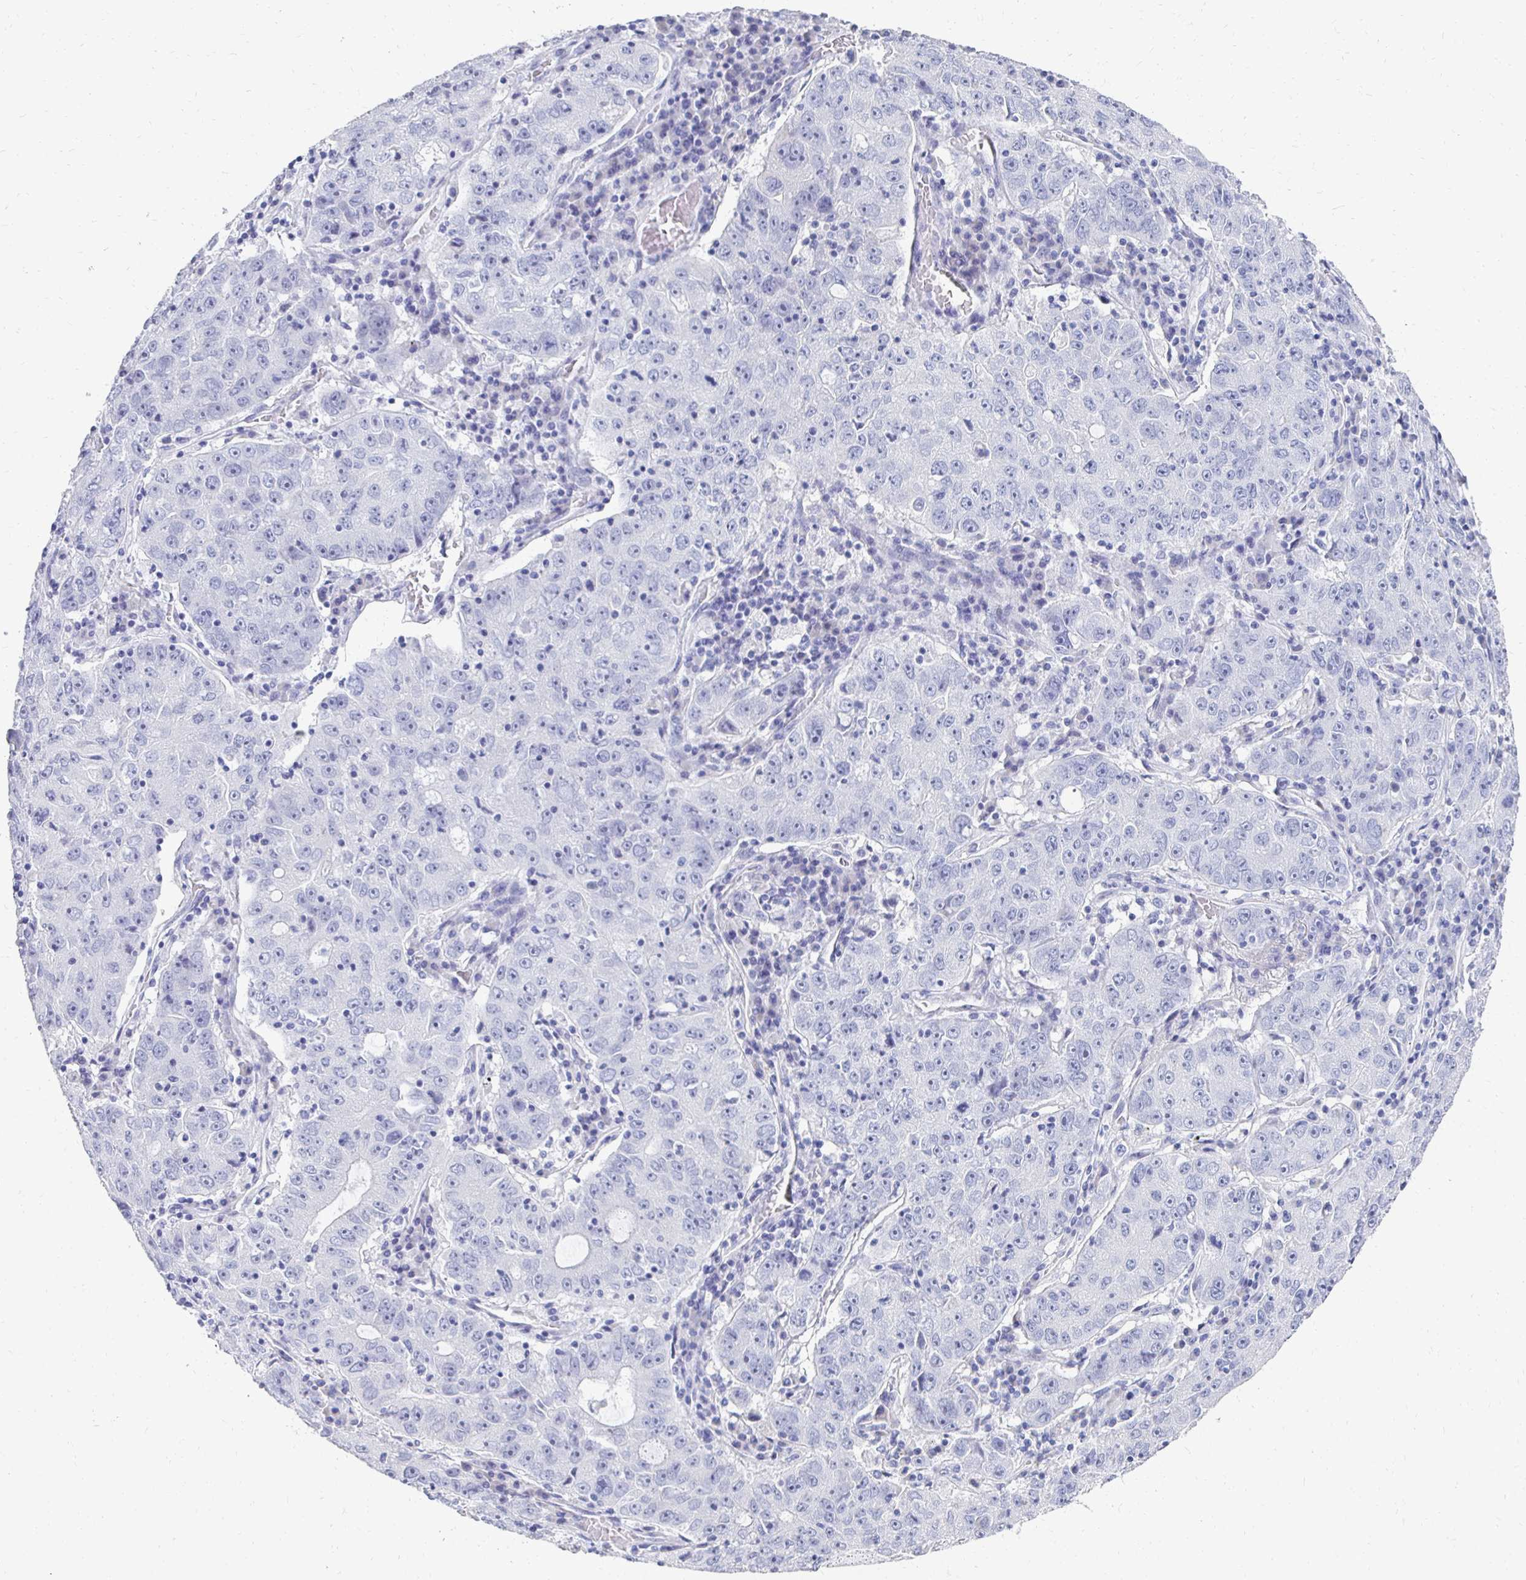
{"staining": {"intensity": "negative", "quantity": "none", "location": "none"}, "tissue": "lung cancer", "cell_type": "Tumor cells", "image_type": "cancer", "snomed": [{"axis": "morphology", "description": "Normal morphology"}, {"axis": "morphology", "description": "Adenocarcinoma, NOS"}, {"axis": "topography", "description": "Lymph node"}, {"axis": "topography", "description": "Lung"}], "caption": "A histopathology image of lung adenocarcinoma stained for a protein demonstrates no brown staining in tumor cells.", "gene": "SYCP3", "patient": {"sex": "female", "age": 57}}